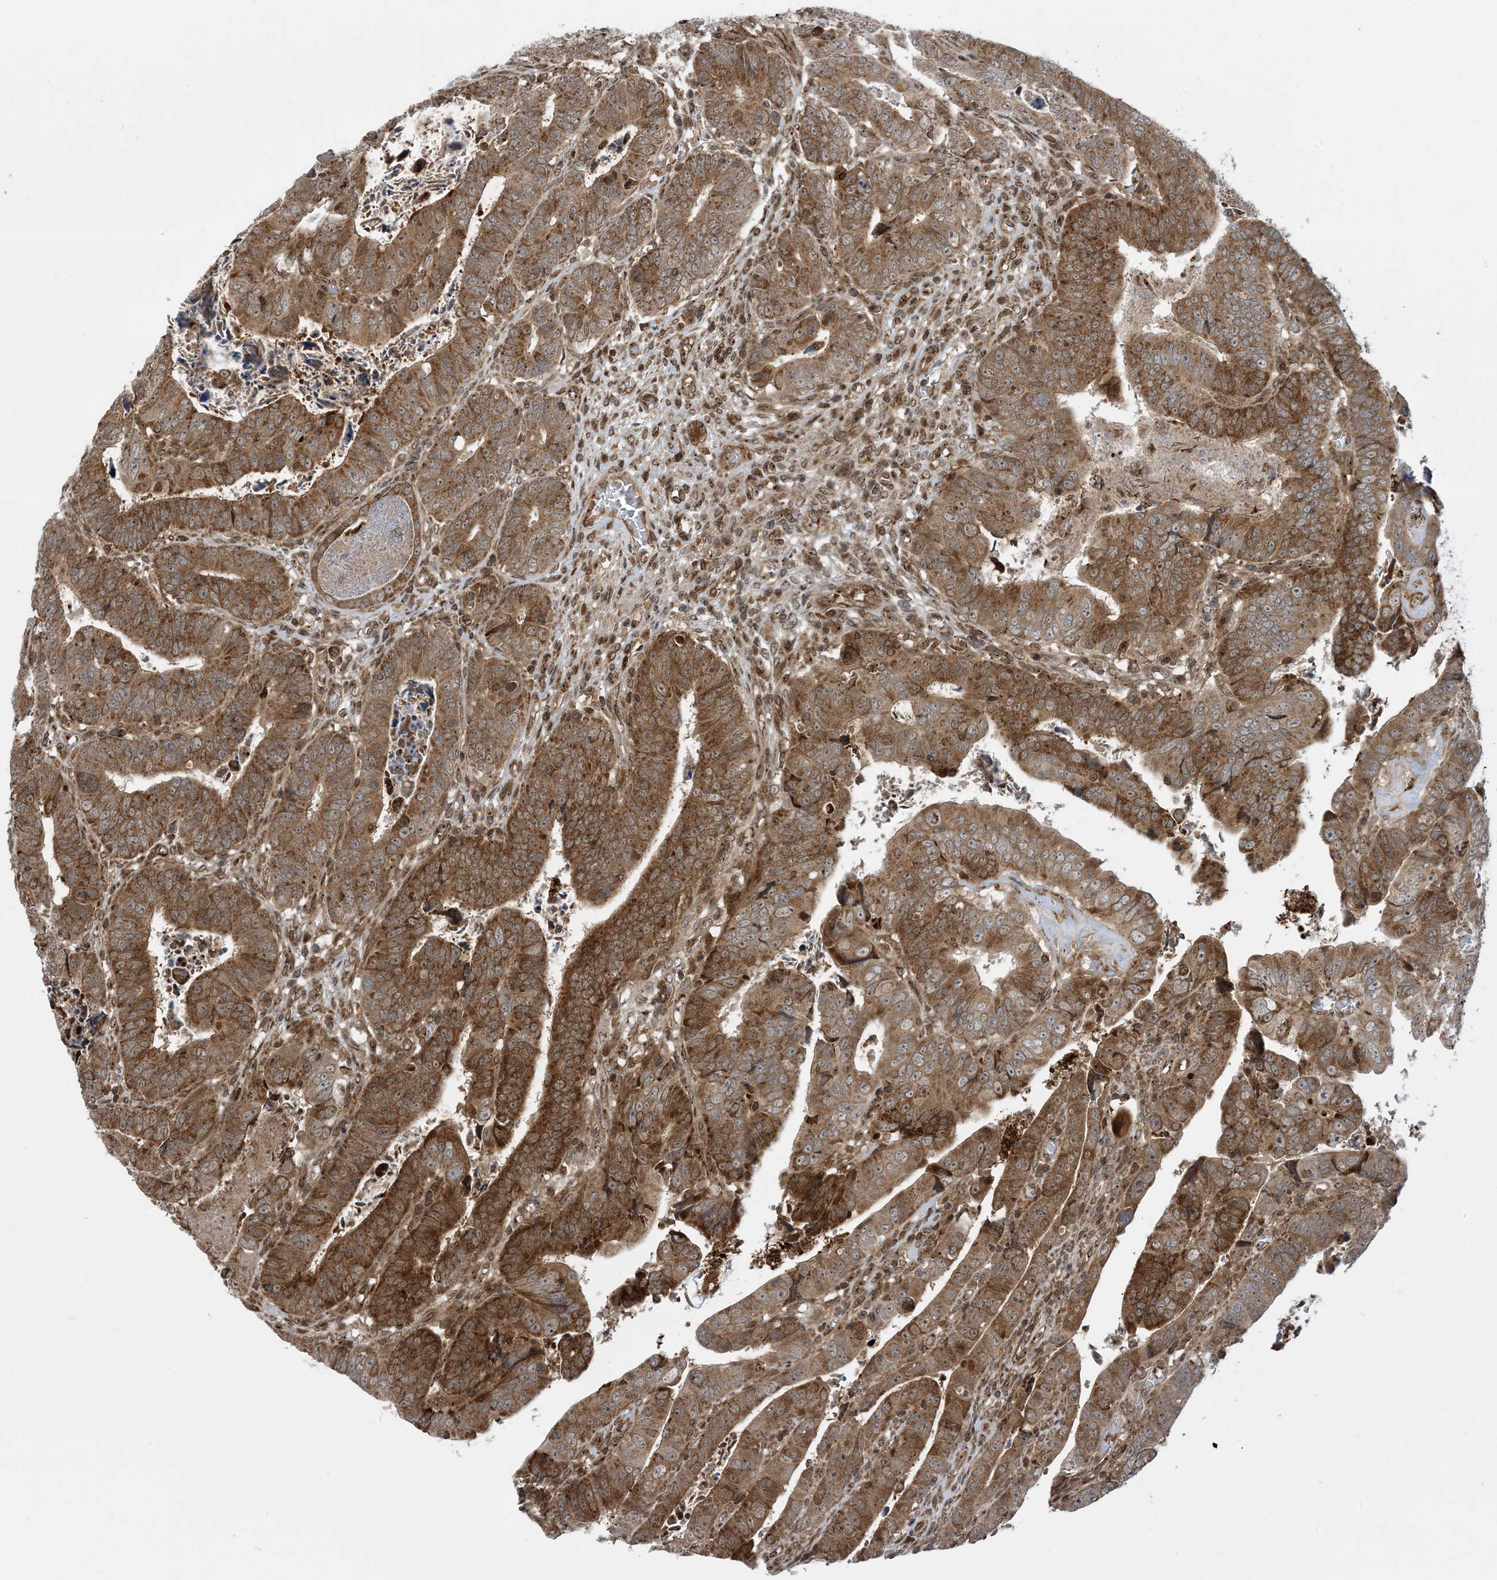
{"staining": {"intensity": "strong", "quantity": ">75%", "location": "cytoplasmic/membranous"}, "tissue": "colorectal cancer", "cell_type": "Tumor cells", "image_type": "cancer", "snomed": [{"axis": "morphology", "description": "Normal tissue, NOS"}, {"axis": "morphology", "description": "Adenocarcinoma, NOS"}, {"axis": "topography", "description": "Rectum"}], "caption": "The micrograph demonstrates a brown stain indicating the presence of a protein in the cytoplasmic/membranous of tumor cells in colorectal cancer.", "gene": "CASP4", "patient": {"sex": "female", "age": 65}}